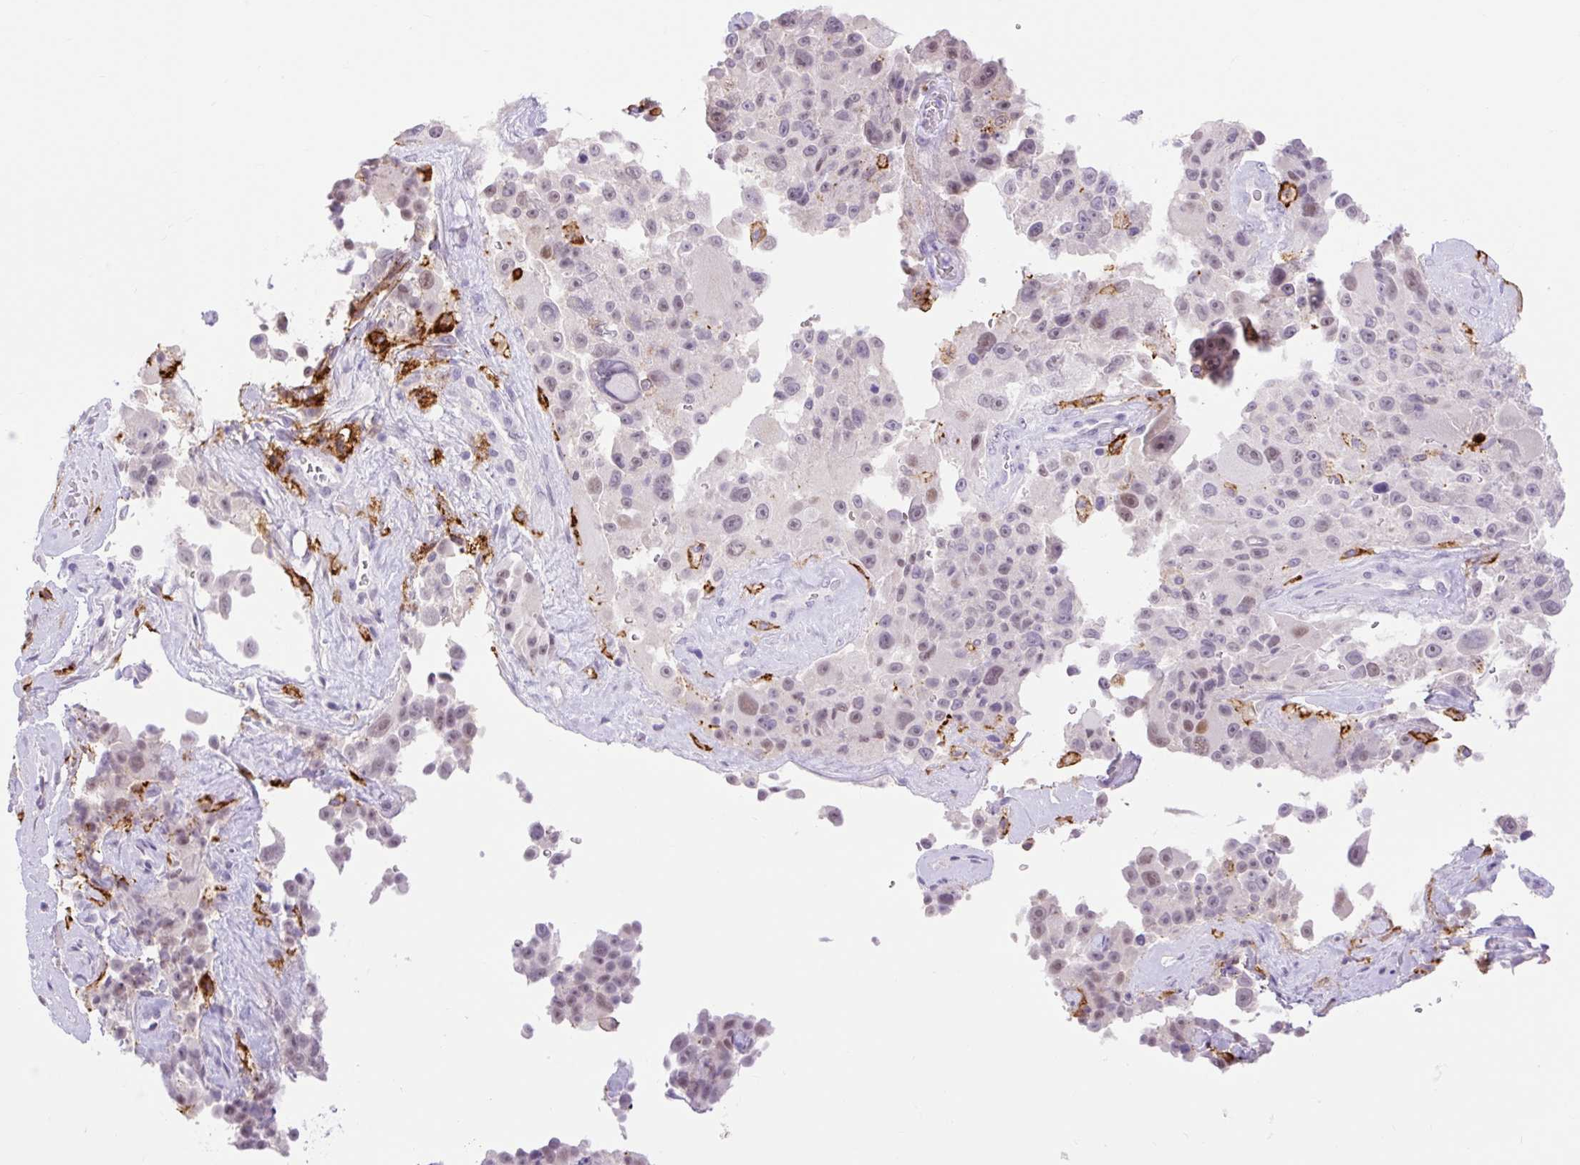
{"staining": {"intensity": "weak", "quantity": "25%-75%", "location": "nuclear"}, "tissue": "melanoma", "cell_type": "Tumor cells", "image_type": "cancer", "snomed": [{"axis": "morphology", "description": "Malignant melanoma, Metastatic site"}, {"axis": "topography", "description": "Lymph node"}], "caption": "Malignant melanoma (metastatic site) stained for a protein displays weak nuclear positivity in tumor cells.", "gene": "SIGLEC1", "patient": {"sex": "male", "age": 62}}